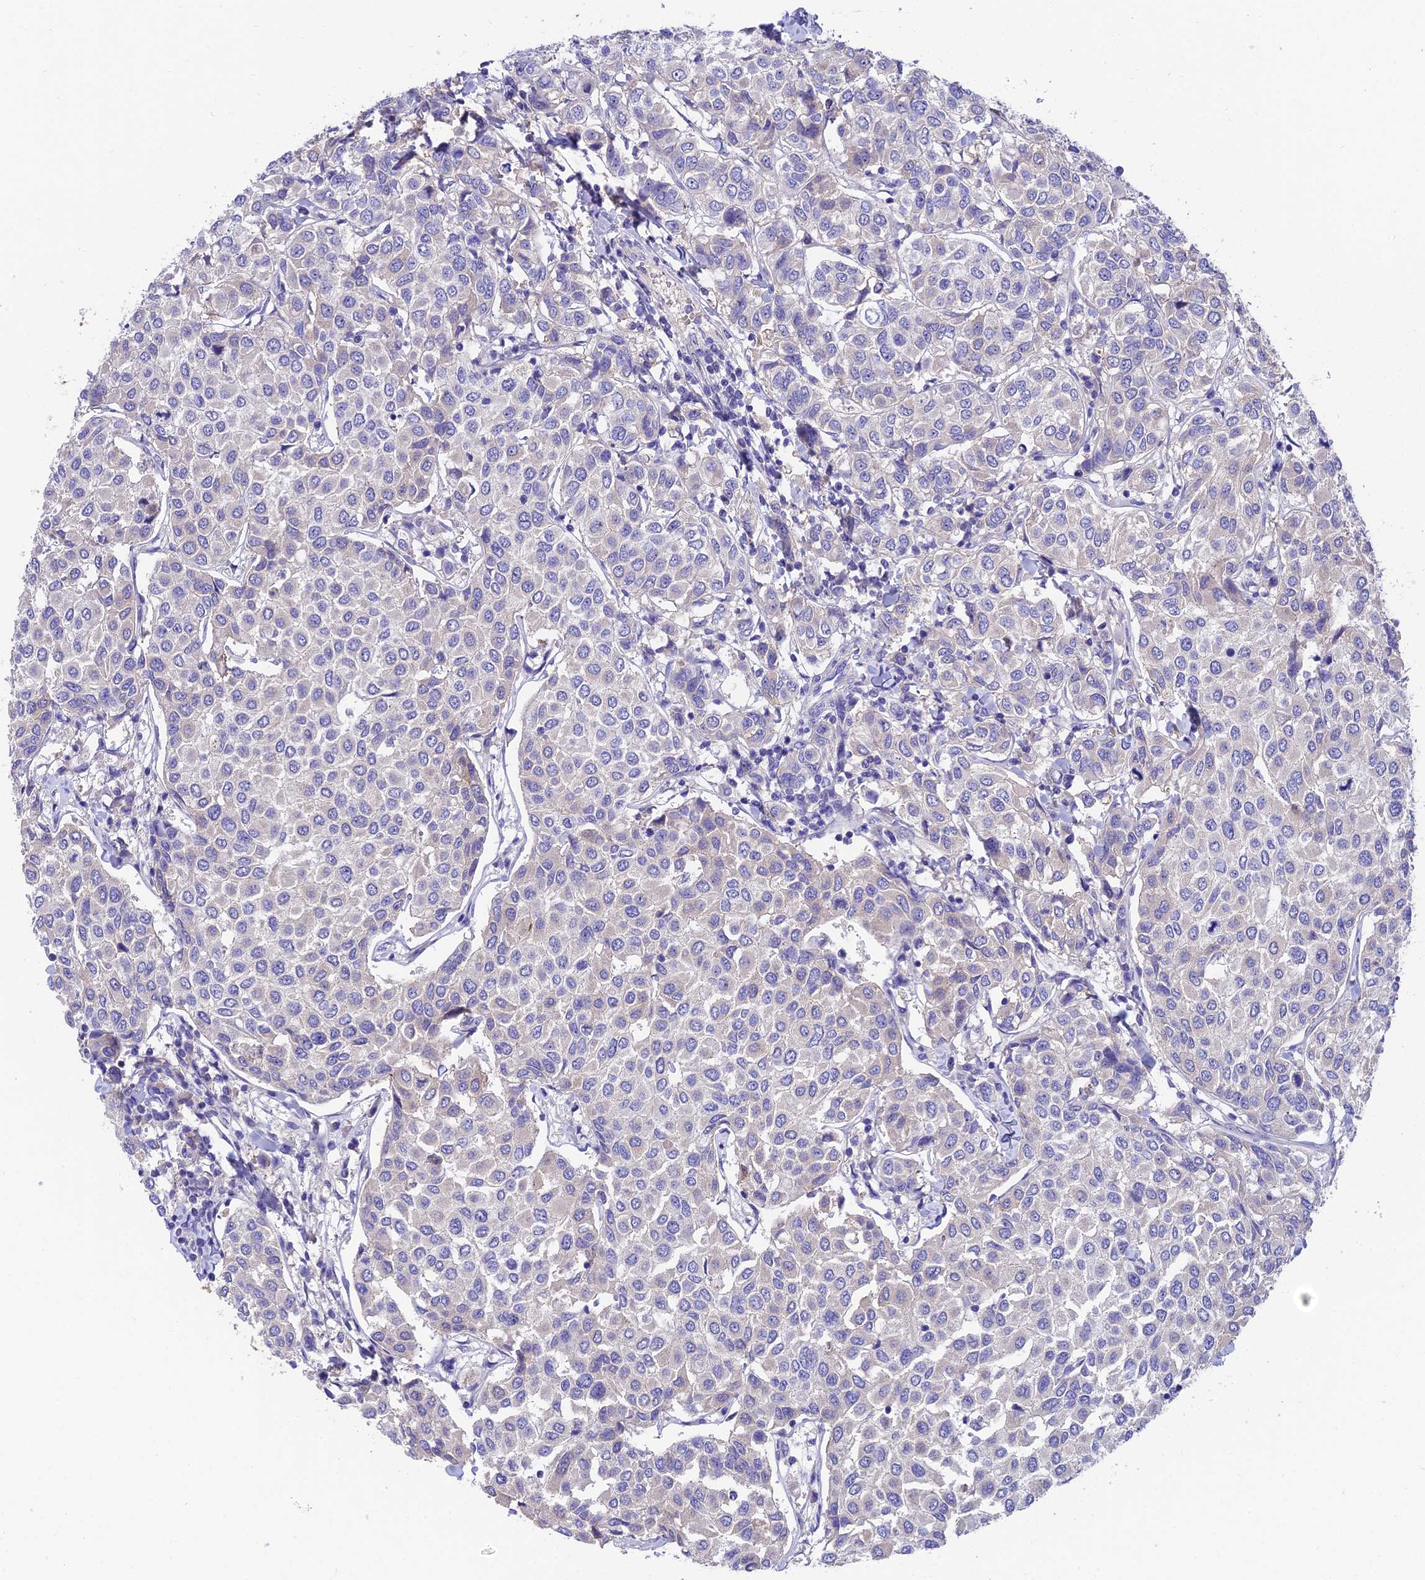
{"staining": {"intensity": "negative", "quantity": "none", "location": "none"}, "tissue": "breast cancer", "cell_type": "Tumor cells", "image_type": "cancer", "snomed": [{"axis": "morphology", "description": "Duct carcinoma"}, {"axis": "topography", "description": "Breast"}], "caption": "Immunohistochemistry micrograph of neoplastic tissue: breast cancer stained with DAB reveals no significant protein expression in tumor cells. Brightfield microscopy of immunohistochemistry (IHC) stained with DAB (brown) and hematoxylin (blue), captured at high magnification.", "gene": "DUSP29", "patient": {"sex": "female", "age": 55}}